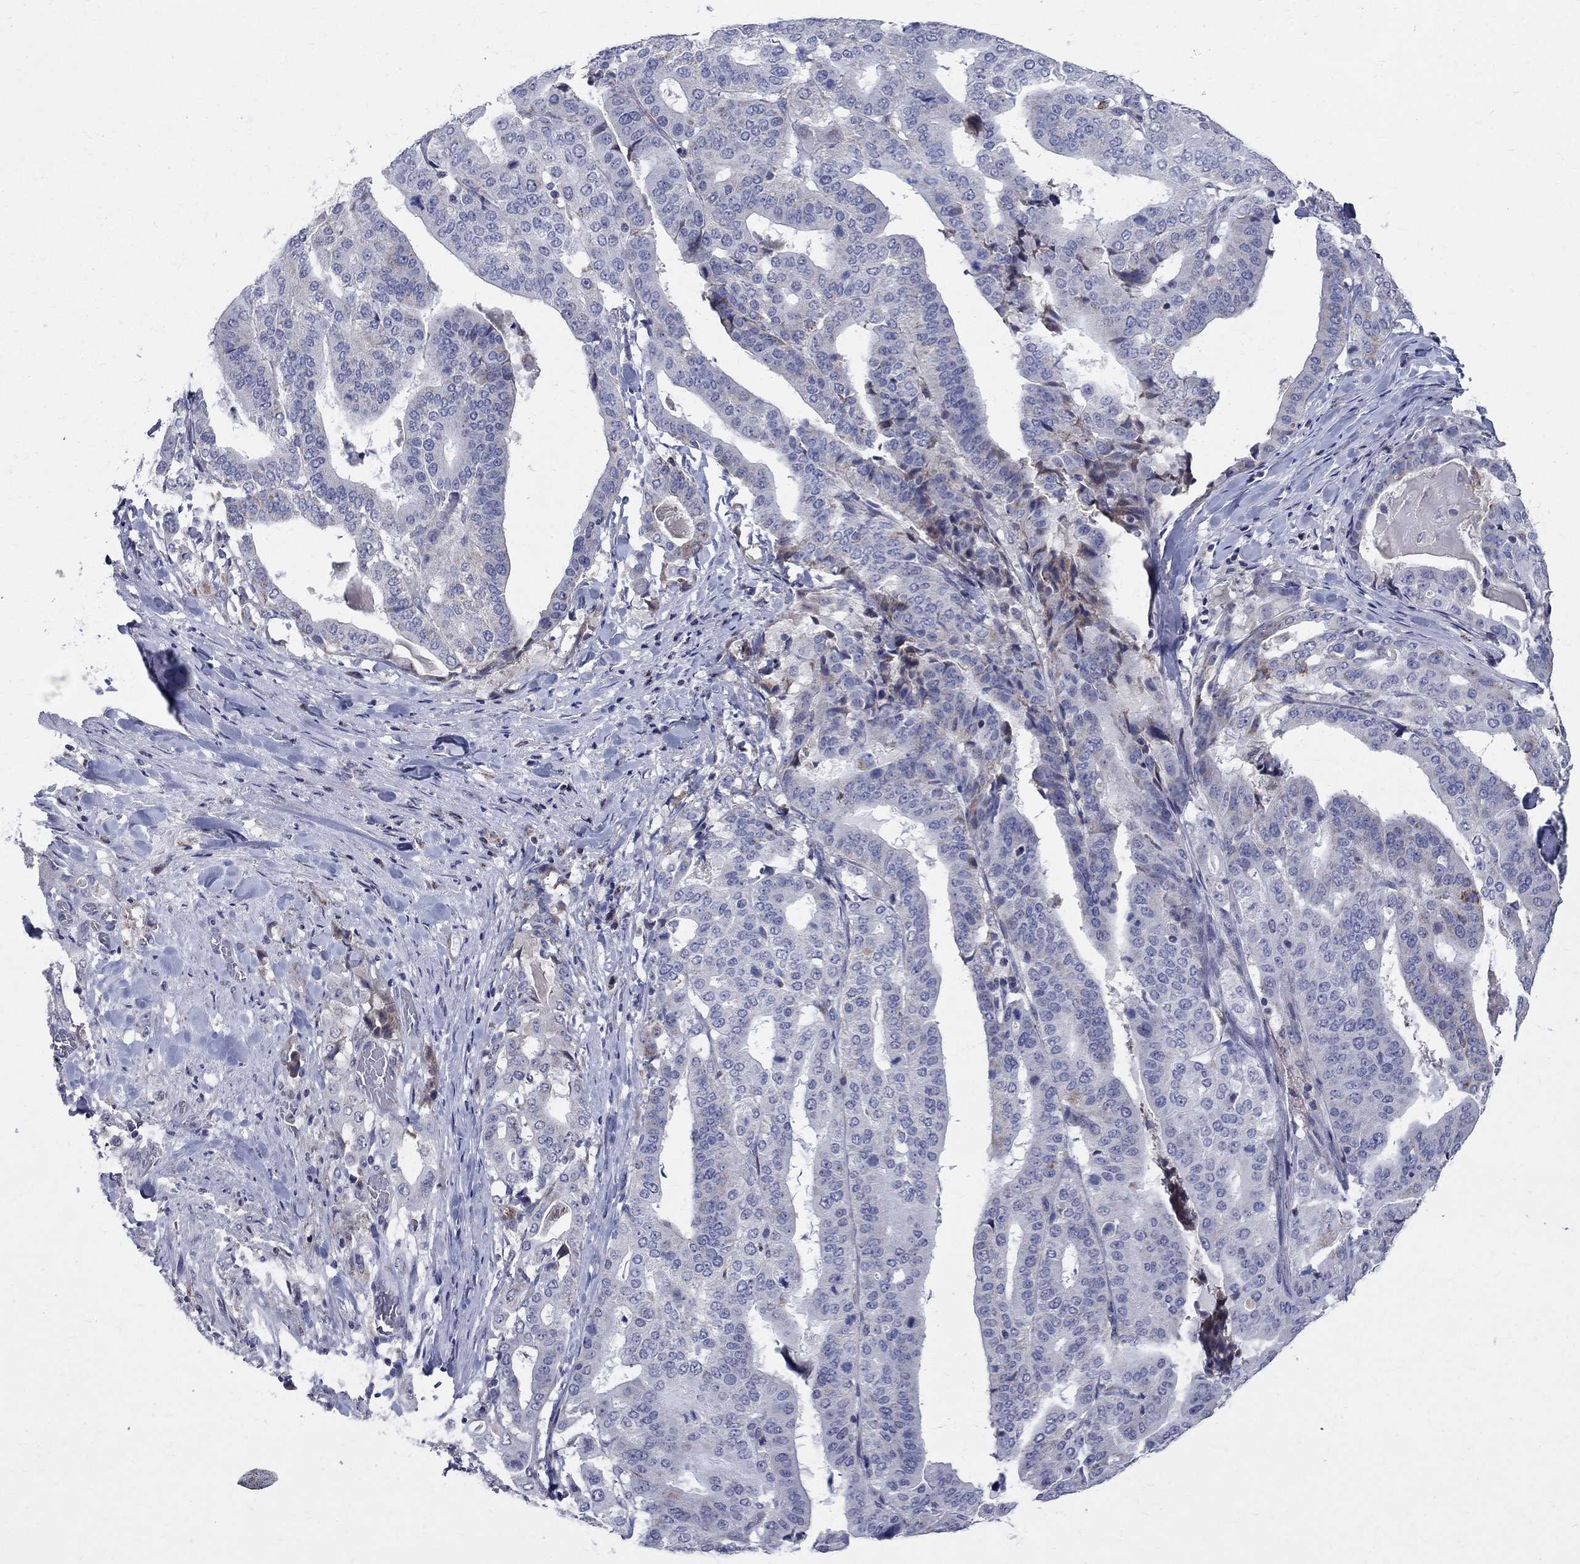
{"staining": {"intensity": "moderate", "quantity": "<25%", "location": "cytoplasmic/membranous"}, "tissue": "stomach cancer", "cell_type": "Tumor cells", "image_type": "cancer", "snomed": [{"axis": "morphology", "description": "Adenocarcinoma, NOS"}, {"axis": "topography", "description": "Stomach"}], "caption": "IHC micrograph of human stomach adenocarcinoma stained for a protein (brown), which demonstrates low levels of moderate cytoplasmic/membranous staining in about <25% of tumor cells.", "gene": "SLC4A10", "patient": {"sex": "male", "age": 48}}